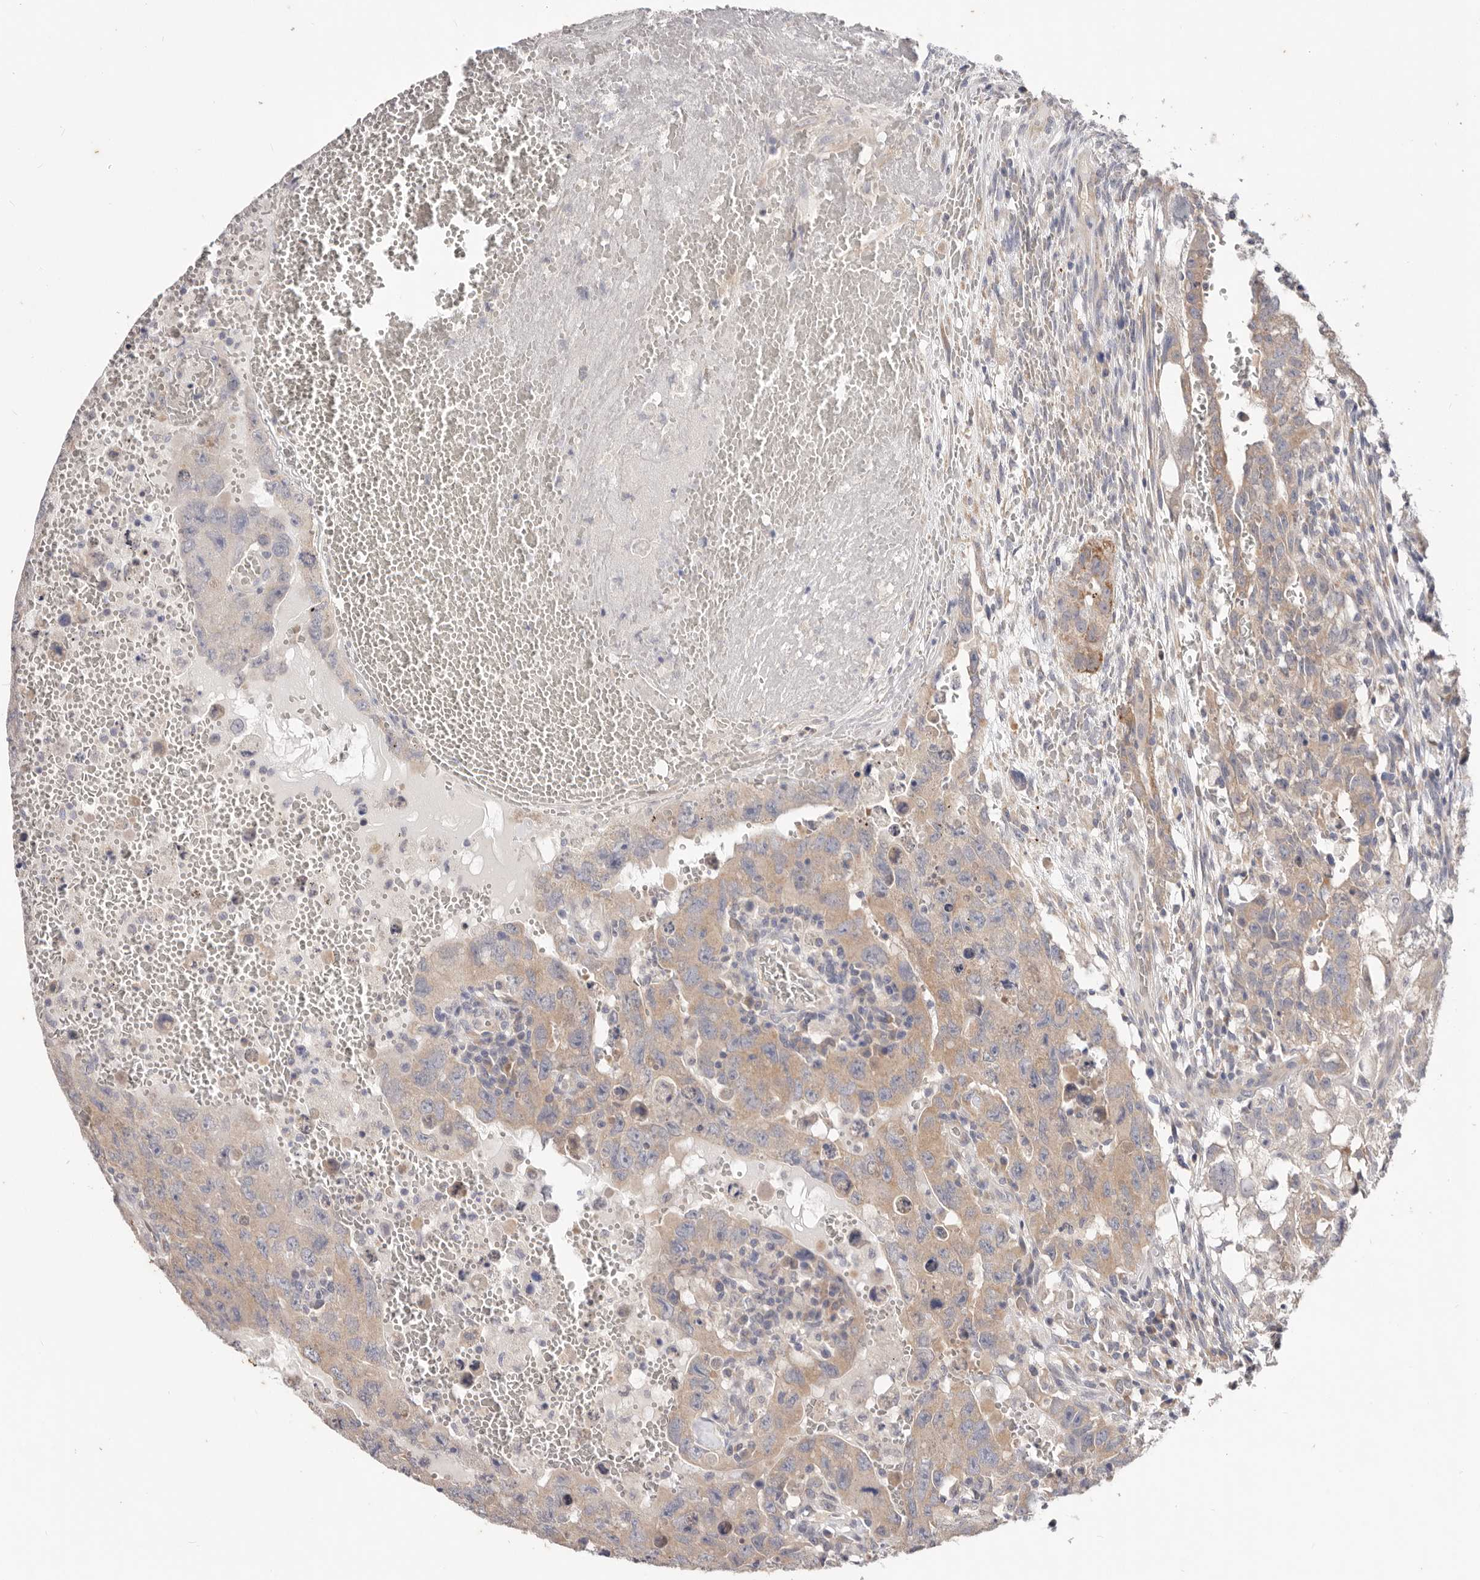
{"staining": {"intensity": "weak", "quantity": "25%-75%", "location": "cytoplasmic/membranous"}, "tissue": "testis cancer", "cell_type": "Tumor cells", "image_type": "cancer", "snomed": [{"axis": "morphology", "description": "Carcinoma, Embryonal, NOS"}, {"axis": "topography", "description": "Testis"}], "caption": "Brown immunohistochemical staining in testis embryonal carcinoma reveals weak cytoplasmic/membranous expression in approximately 25%-75% of tumor cells. (Stains: DAB (3,3'-diaminobenzidine) in brown, nuclei in blue, Microscopy: brightfield microscopy at high magnification).", "gene": "WDR77", "patient": {"sex": "male", "age": 26}}